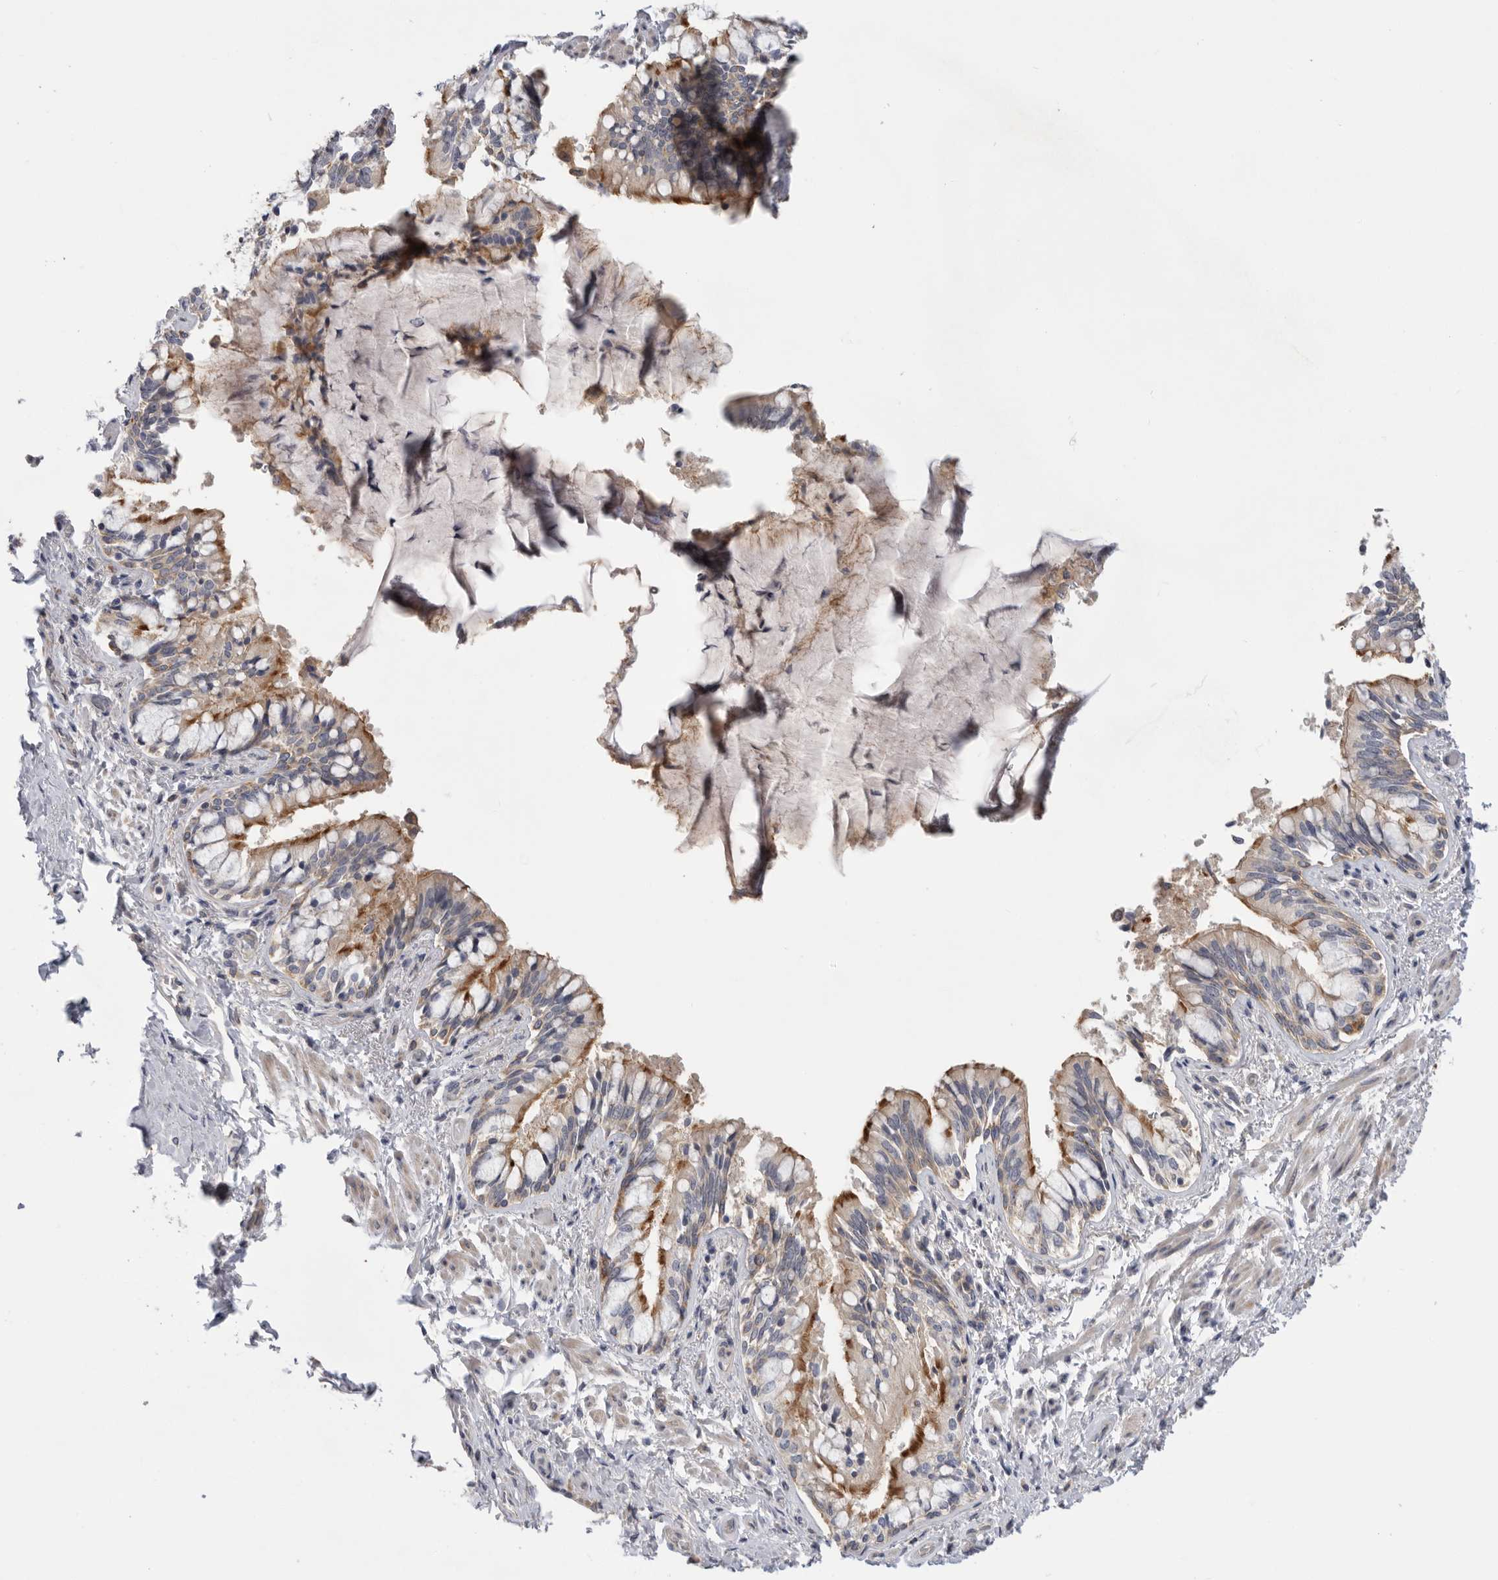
{"staining": {"intensity": "moderate", "quantity": ">75%", "location": "cytoplasmic/membranous"}, "tissue": "bronchus", "cell_type": "Respiratory epithelial cells", "image_type": "normal", "snomed": [{"axis": "morphology", "description": "Normal tissue, NOS"}, {"axis": "morphology", "description": "Inflammation, NOS"}, {"axis": "topography", "description": "Bronchus"}, {"axis": "topography", "description": "Lung"}], "caption": "Moderate cytoplasmic/membranous staining is seen in about >75% of respiratory epithelial cells in normal bronchus.", "gene": "MTFR1L", "patient": {"sex": "female", "age": 46}}